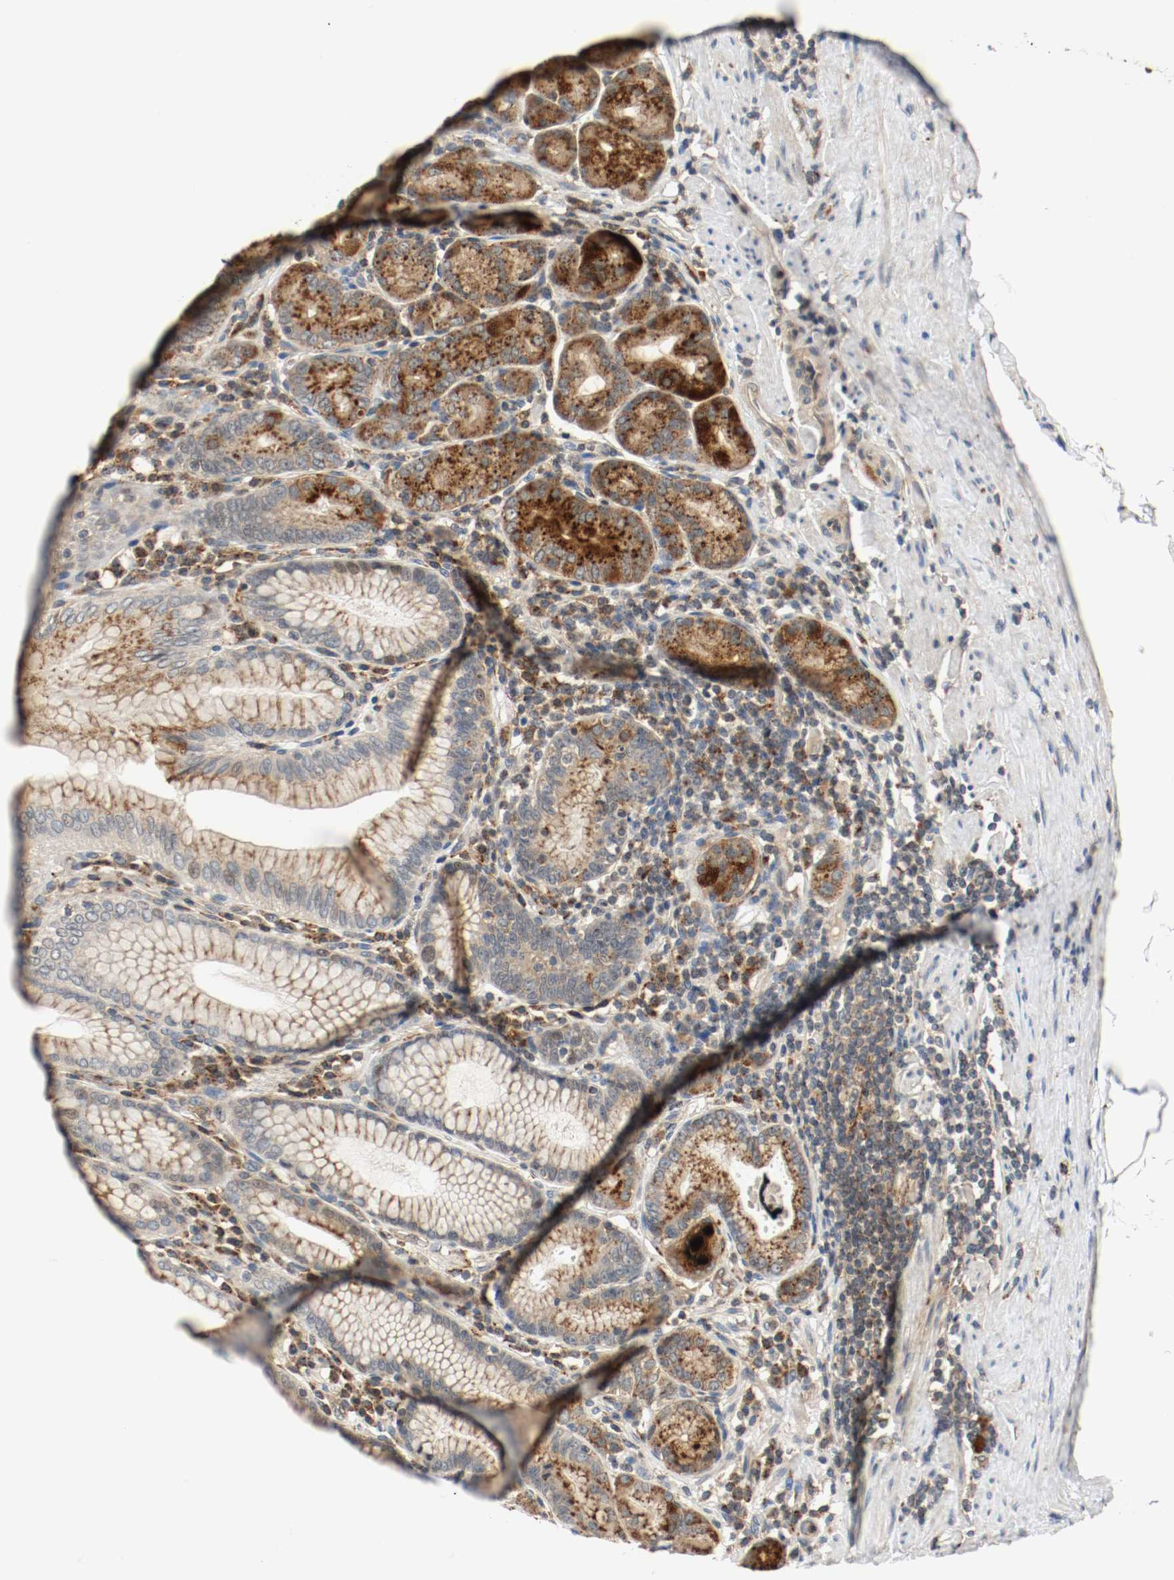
{"staining": {"intensity": "strong", "quantity": ">75%", "location": "cytoplasmic/membranous"}, "tissue": "stomach", "cell_type": "Glandular cells", "image_type": "normal", "snomed": [{"axis": "morphology", "description": "Normal tissue, NOS"}, {"axis": "topography", "description": "Stomach, lower"}], "caption": "DAB (3,3'-diaminobenzidine) immunohistochemical staining of normal human stomach displays strong cytoplasmic/membranous protein positivity in about >75% of glandular cells. Immunohistochemistry (ihc) stains the protein in brown and the nuclei are stained blue.", "gene": "LAMP2", "patient": {"sex": "female", "age": 76}}